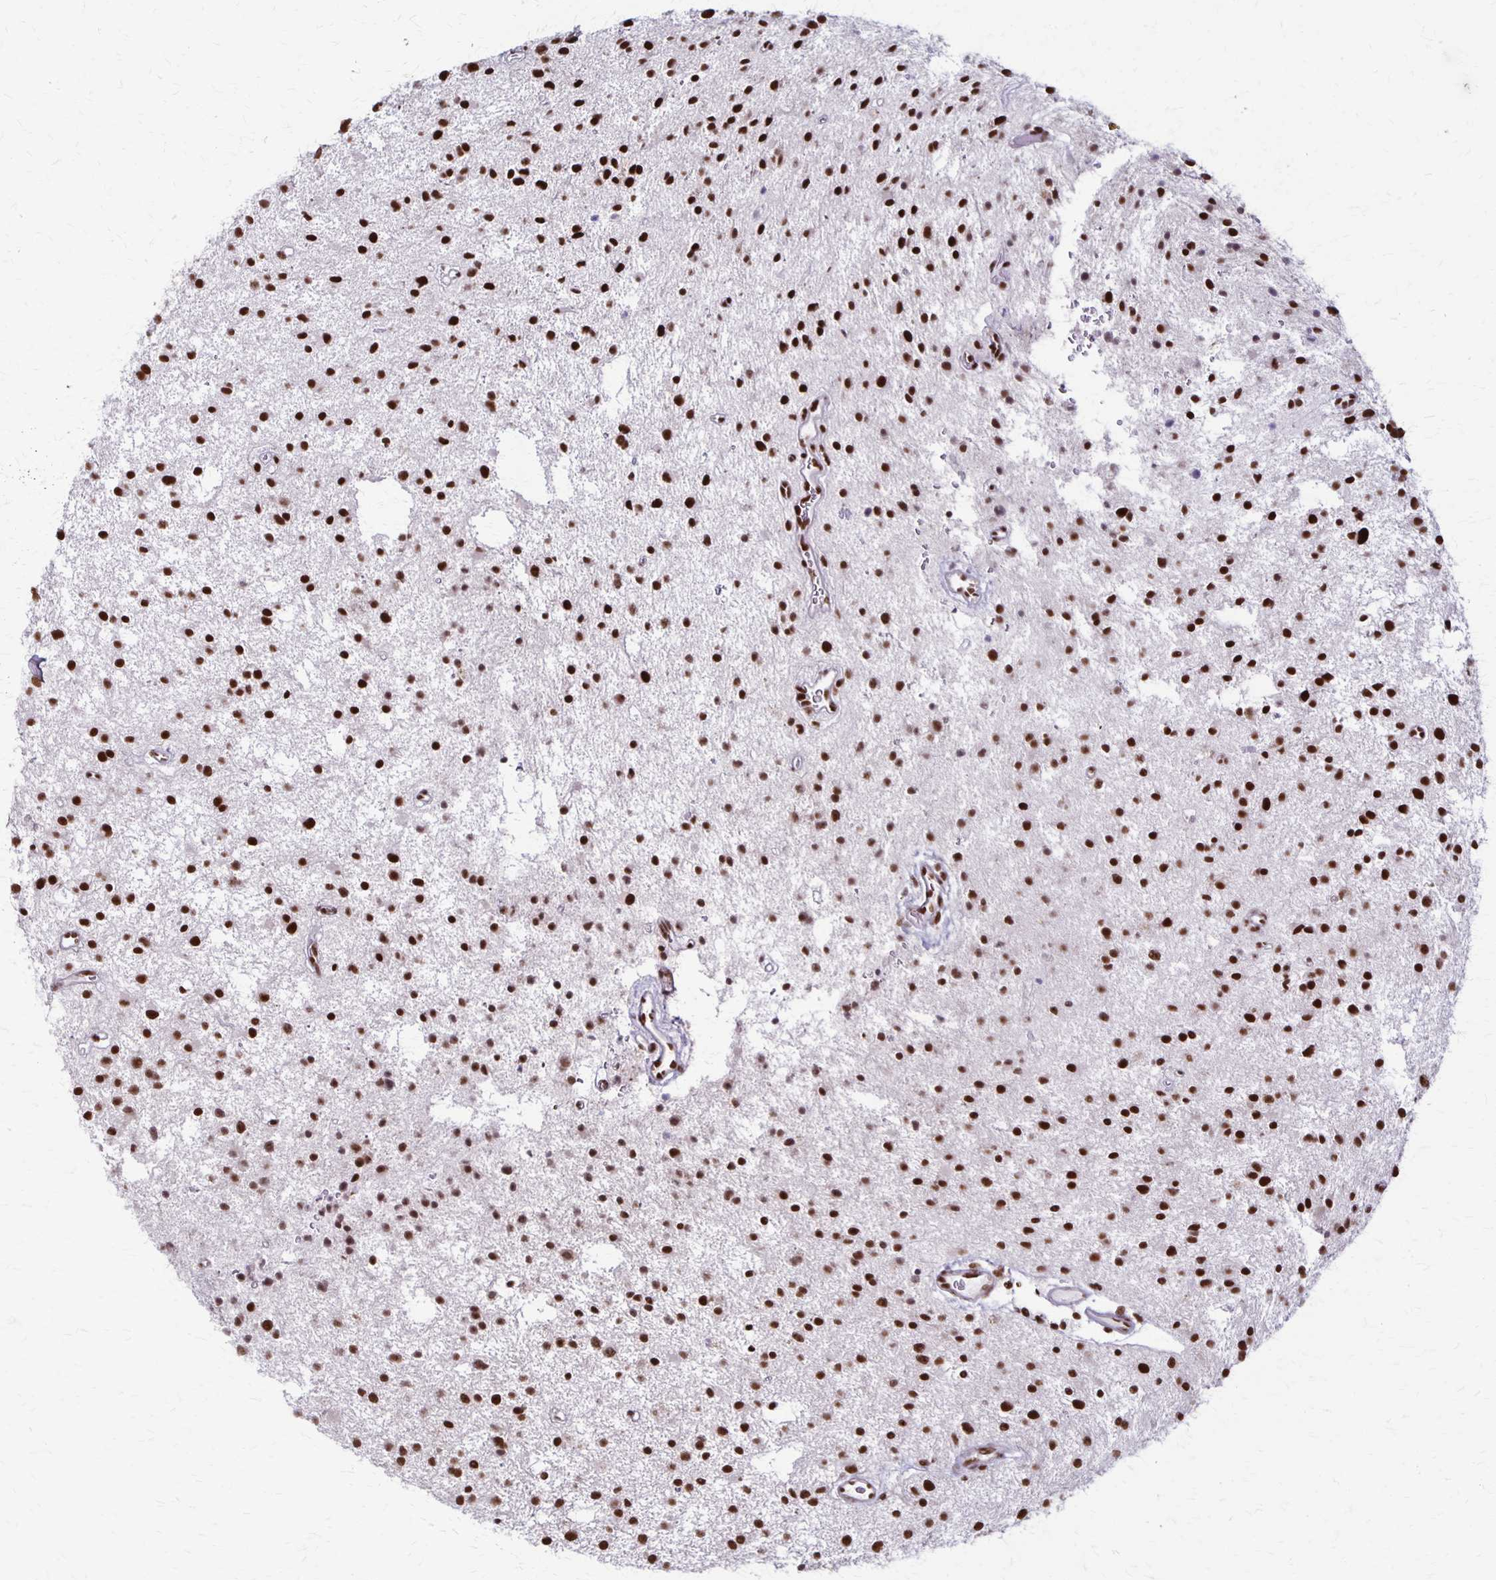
{"staining": {"intensity": "strong", "quantity": ">75%", "location": "nuclear"}, "tissue": "glioma", "cell_type": "Tumor cells", "image_type": "cancer", "snomed": [{"axis": "morphology", "description": "Glioma, malignant, Low grade"}, {"axis": "topography", "description": "Brain"}], "caption": "Immunohistochemistry staining of malignant low-grade glioma, which exhibits high levels of strong nuclear staining in approximately >75% of tumor cells indicating strong nuclear protein positivity. The staining was performed using DAB (3,3'-diaminobenzidine) (brown) for protein detection and nuclei were counterstained in hematoxylin (blue).", "gene": "XRCC6", "patient": {"sex": "male", "age": 43}}